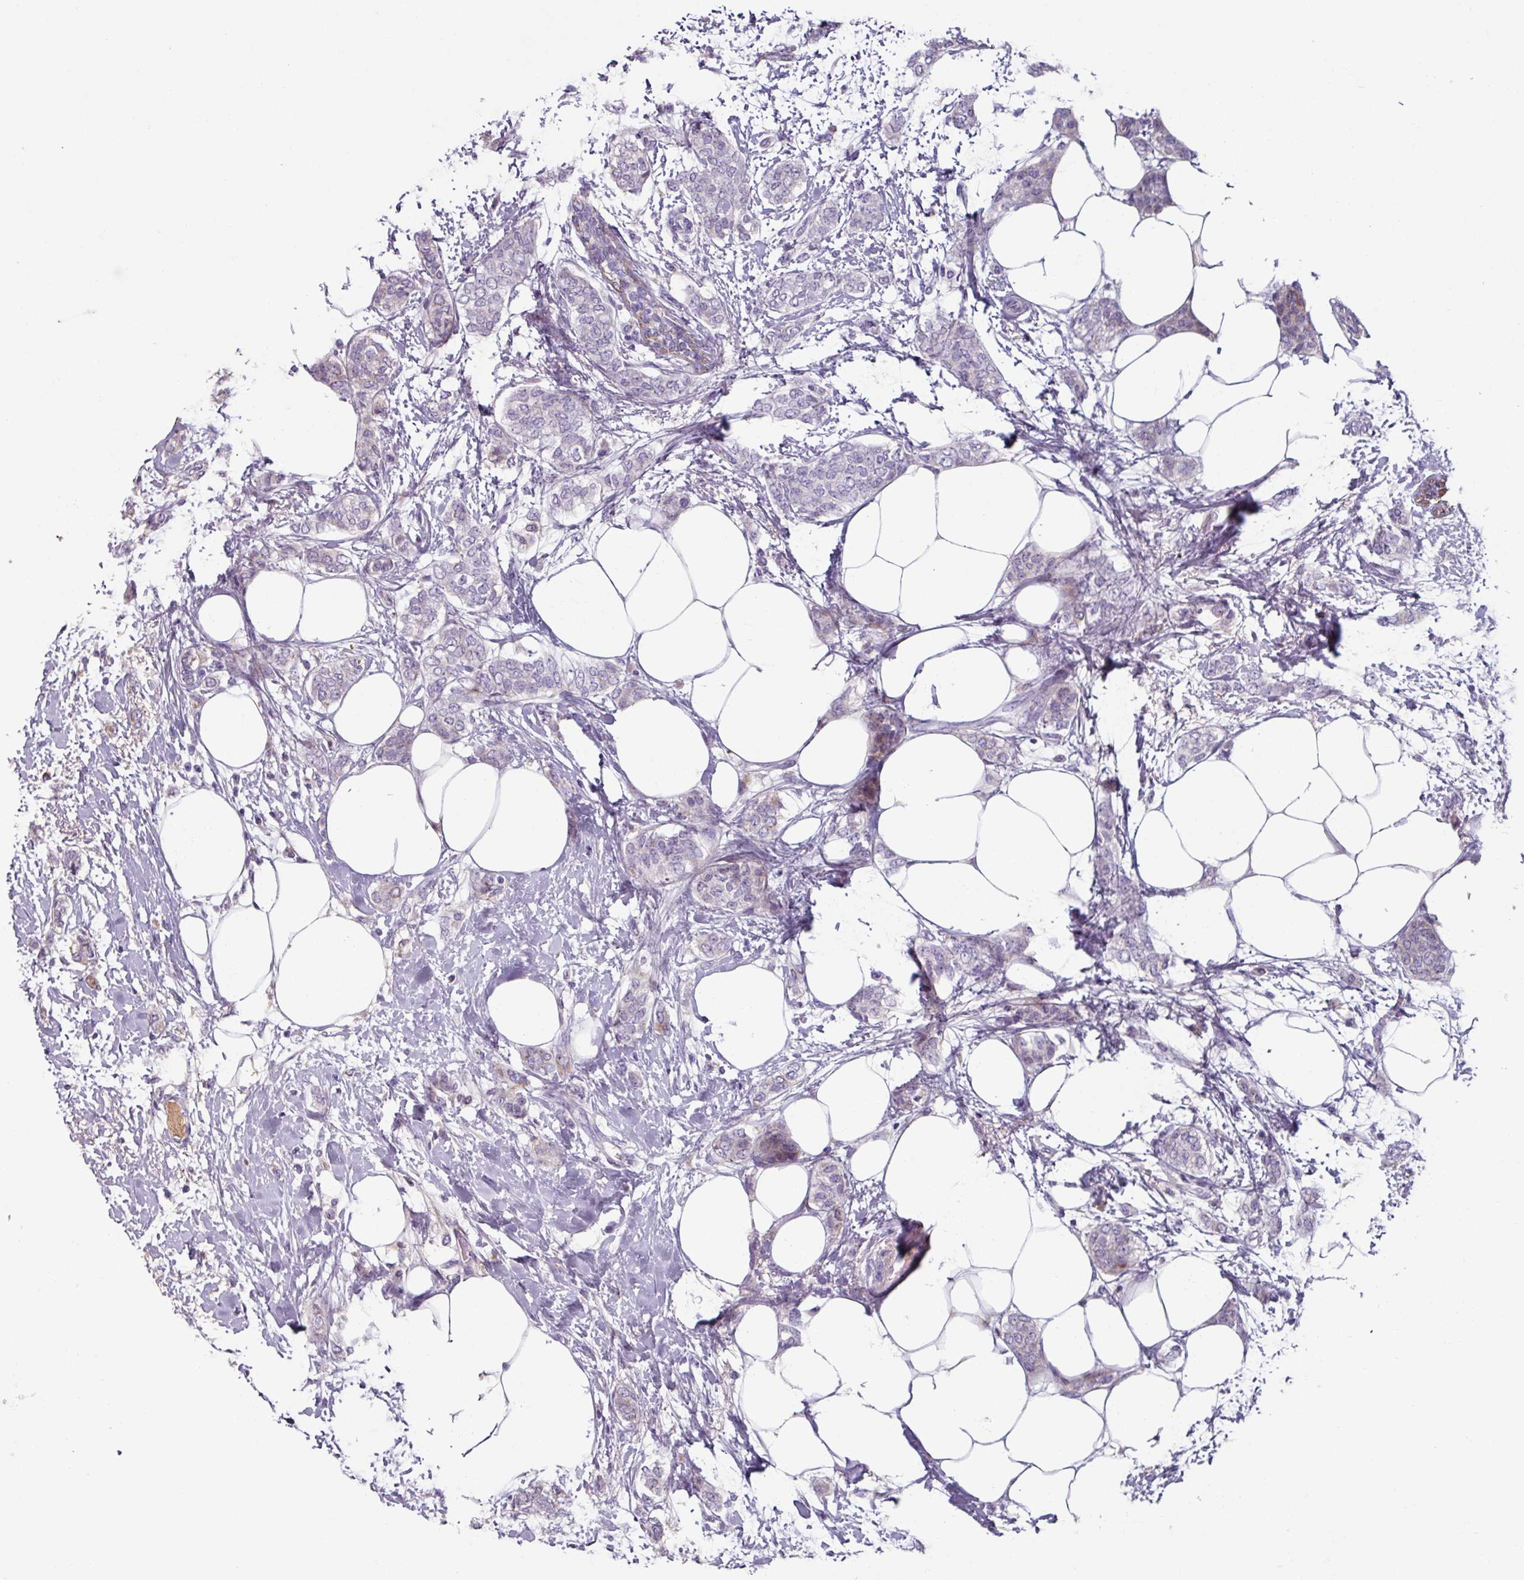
{"staining": {"intensity": "moderate", "quantity": "<25%", "location": "cytoplasmic/membranous"}, "tissue": "breast cancer", "cell_type": "Tumor cells", "image_type": "cancer", "snomed": [{"axis": "morphology", "description": "Duct carcinoma"}, {"axis": "topography", "description": "Breast"}], "caption": "A low amount of moderate cytoplasmic/membranous positivity is identified in approximately <25% of tumor cells in breast infiltrating ductal carcinoma tissue.", "gene": "SPESP1", "patient": {"sex": "female", "age": 72}}